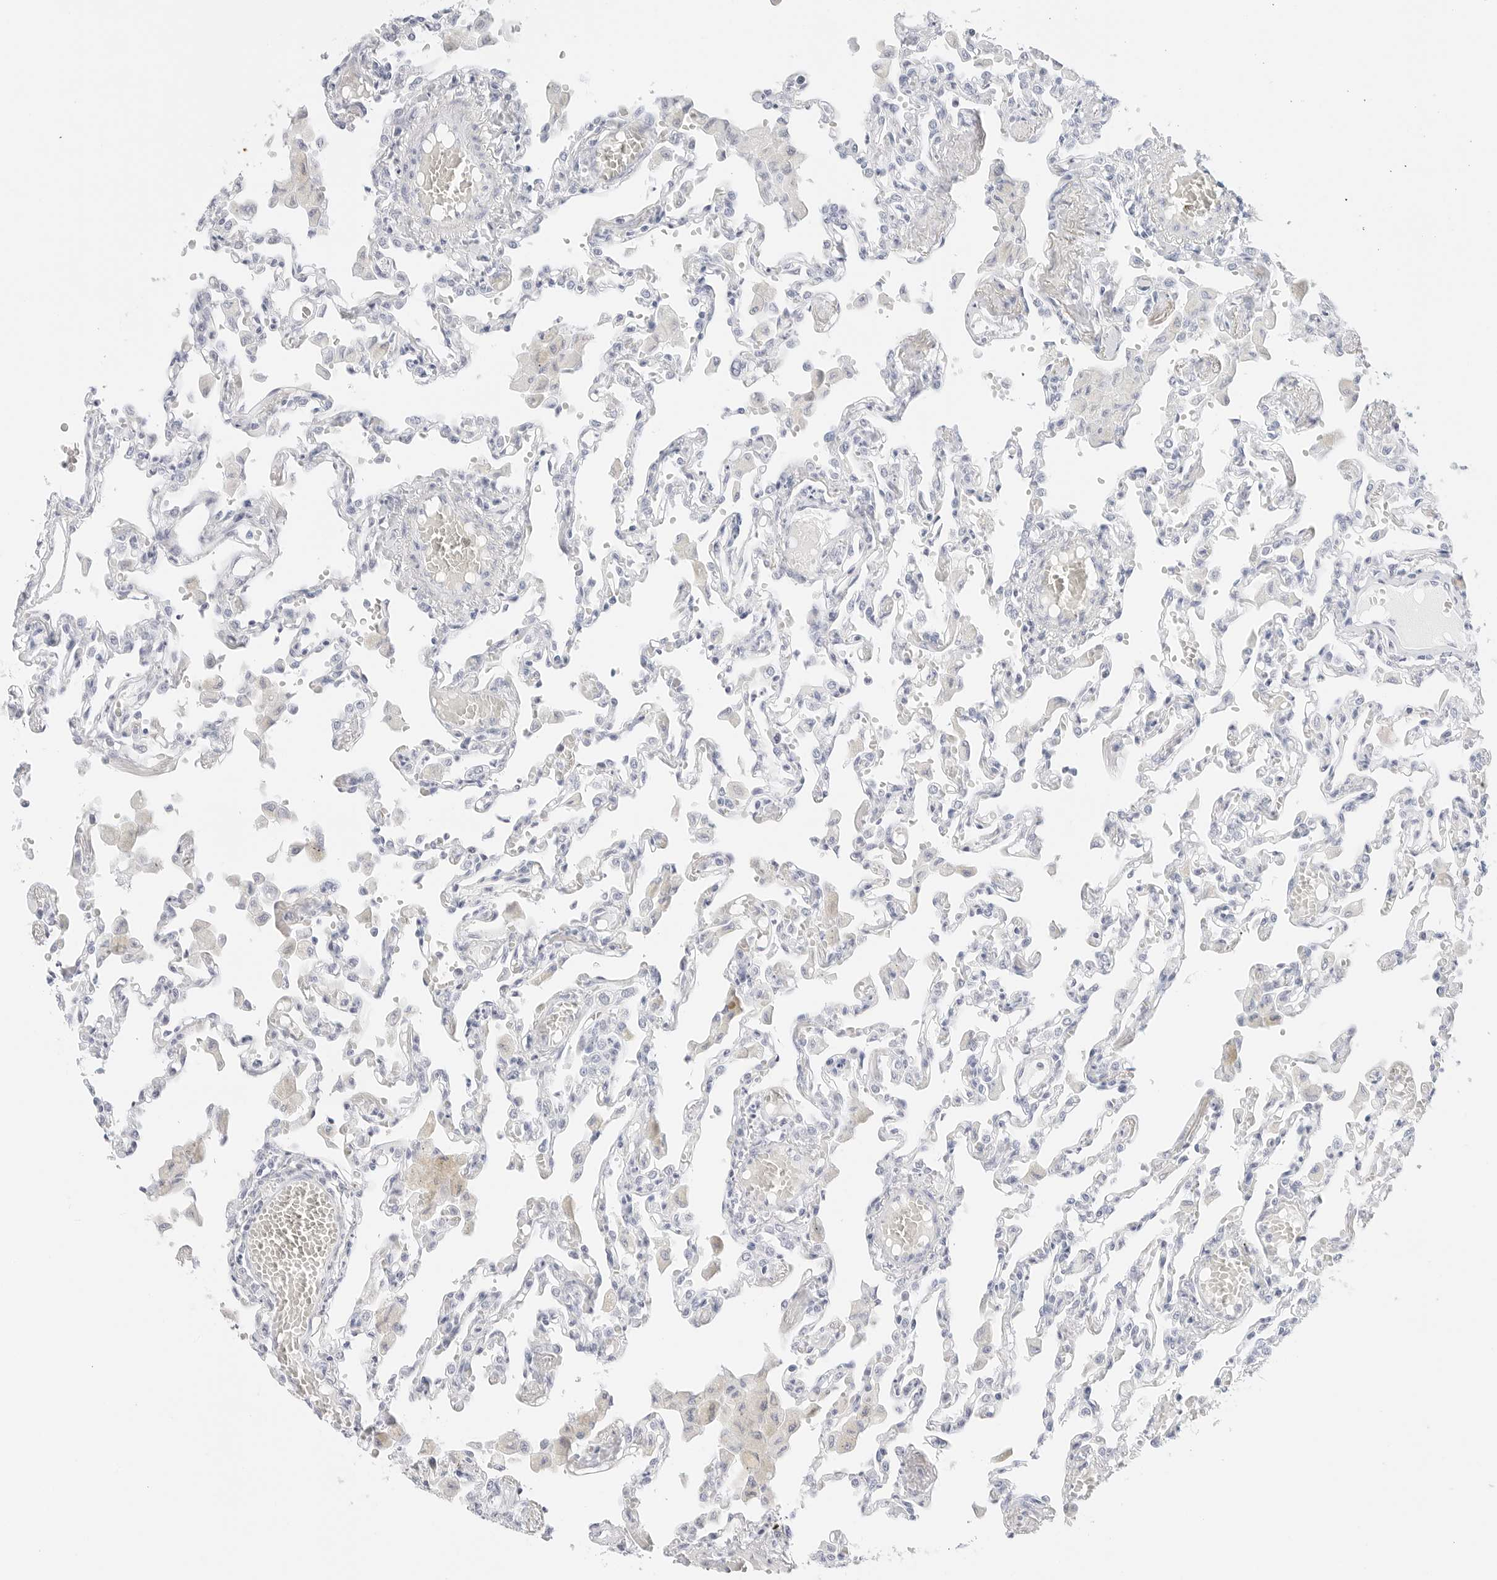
{"staining": {"intensity": "negative", "quantity": "none", "location": "none"}, "tissue": "lung", "cell_type": "Alveolar cells", "image_type": "normal", "snomed": [{"axis": "morphology", "description": "Normal tissue, NOS"}, {"axis": "topography", "description": "Bronchus"}, {"axis": "topography", "description": "Lung"}], "caption": "This is an IHC photomicrograph of benign lung. There is no expression in alveolar cells.", "gene": "TFF2", "patient": {"sex": "female", "age": 49}}